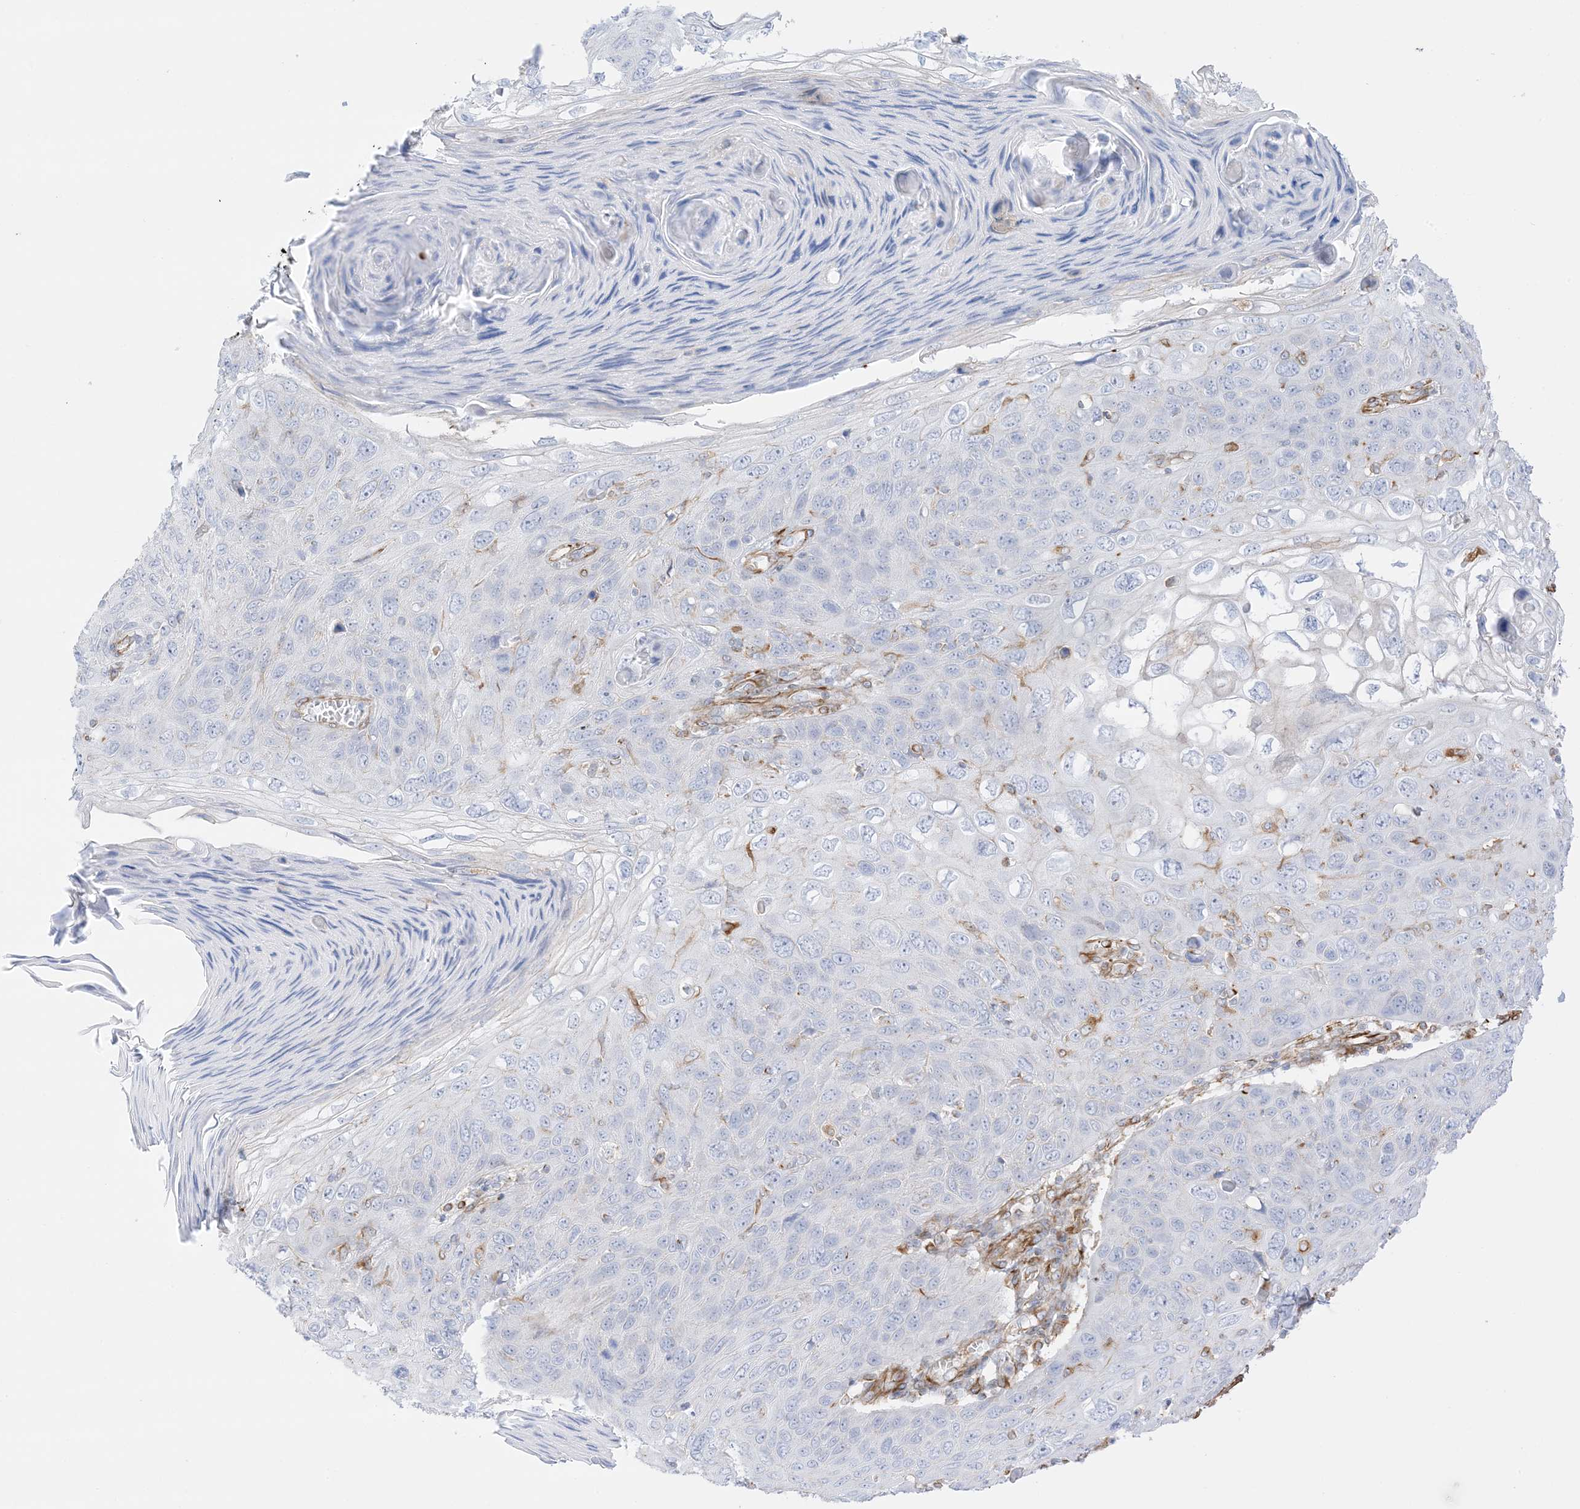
{"staining": {"intensity": "negative", "quantity": "none", "location": "none"}, "tissue": "skin cancer", "cell_type": "Tumor cells", "image_type": "cancer", "snomed": [{"axis": "morphology", "description": "Squamous cell carcinoma, NOS"}, {"axis": "topography", "description": "Skin"}], "caption": "A high-resolution photomicrograph shows immunohistochemistry staining of skin cancer (squamous cell carcinoma), which displays no significant positivity in tumor cells.", "gene": "PID1", "patient": {"sex": "female", "age": 90}}